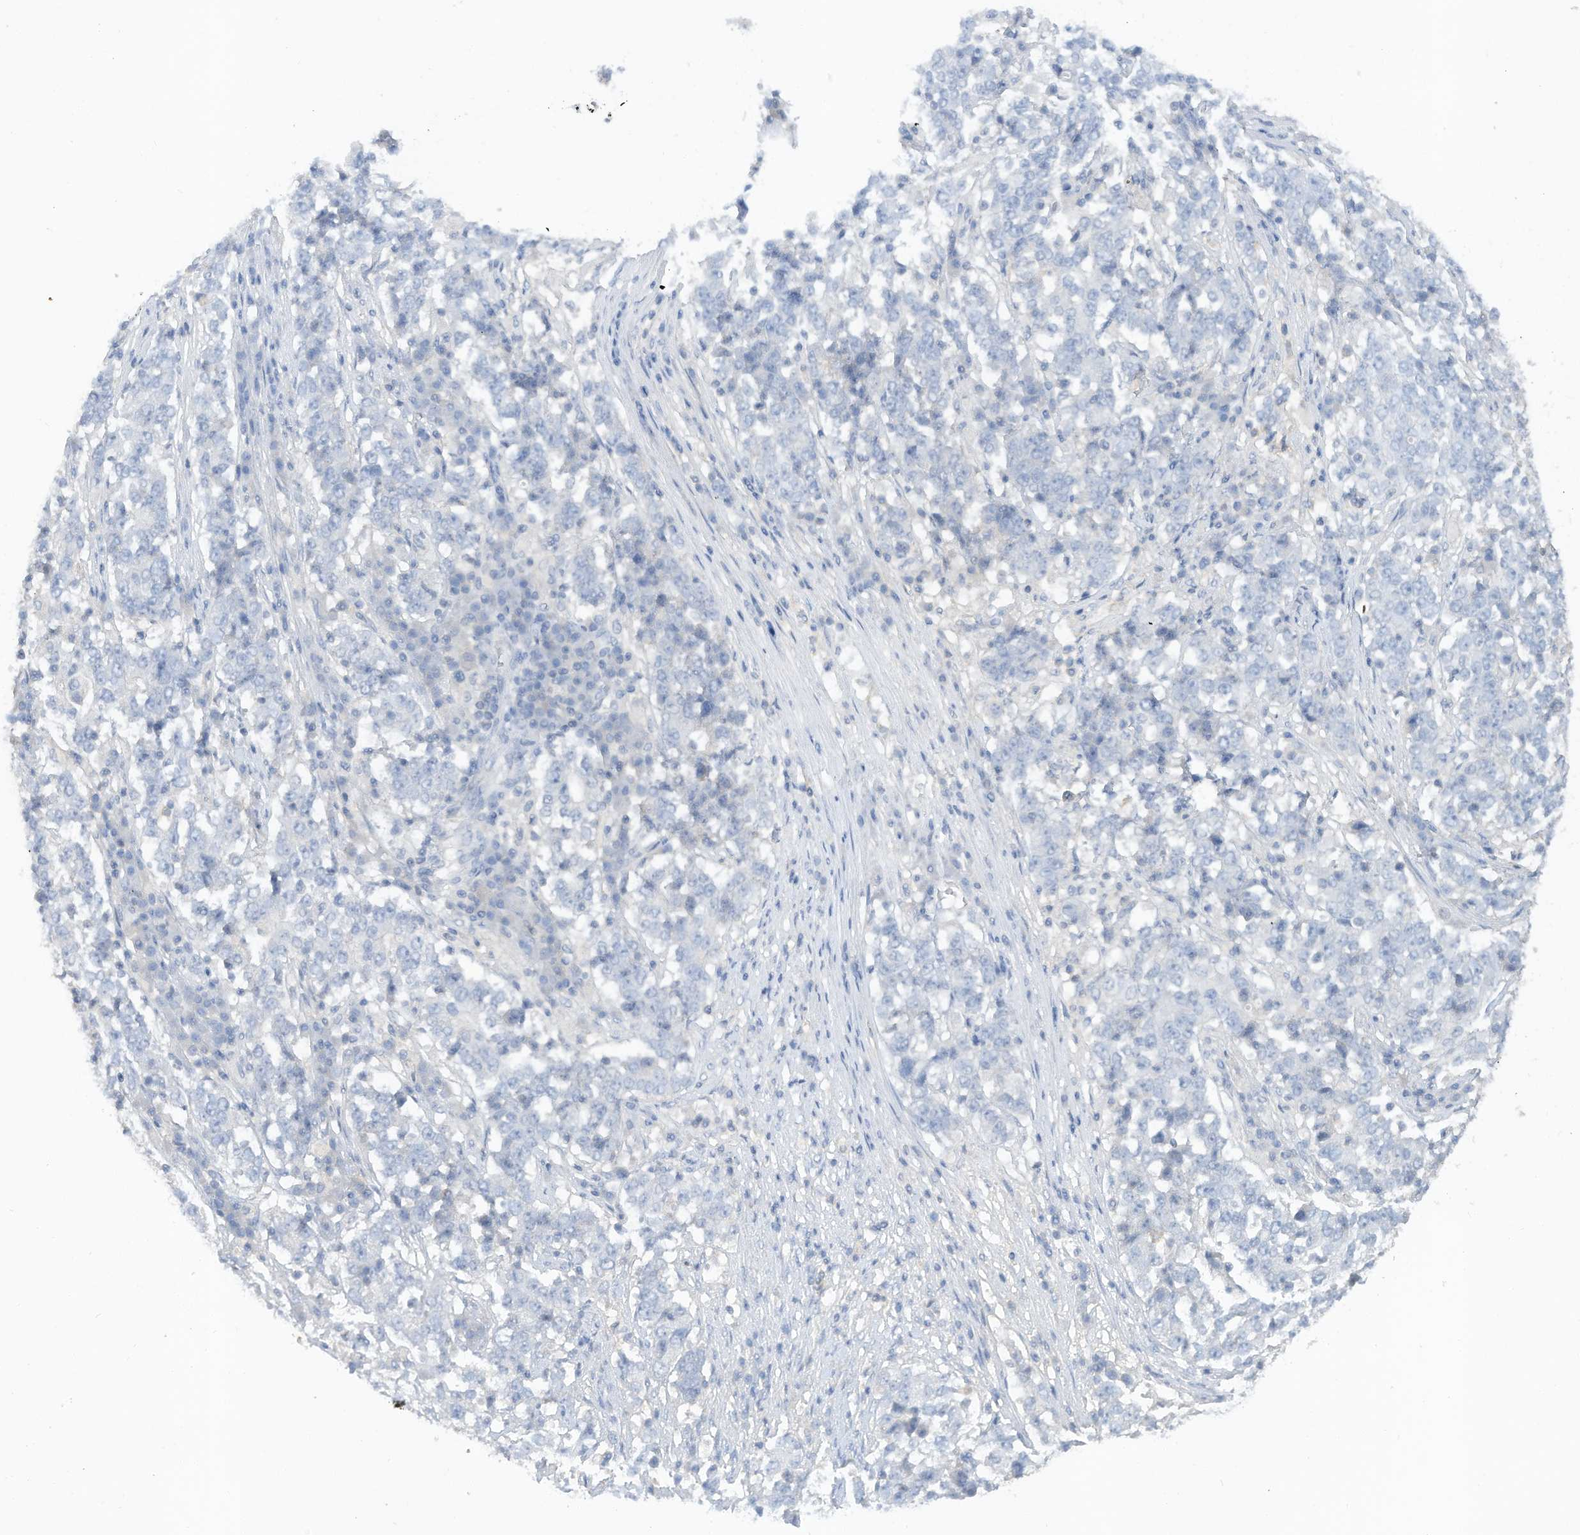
{"staining": {"intensity": "negative", "quantity": "none", "location": "none"}, "tissue": "stomach cancer", "cell_type": "Tumor cells", "image_type": "cancer", "snomed": [{"axis": "morphology", "description": "Adenocarcinoma, NOS"}, {"axis": "topography", "description": "Stomach"}], "caption": "A micrograph of stomach adenocarcinoma stained for a protein shows no brown staining in tumor cells.", "gene": "HAS3", "patient": {"sex": "male", "age": 59}}